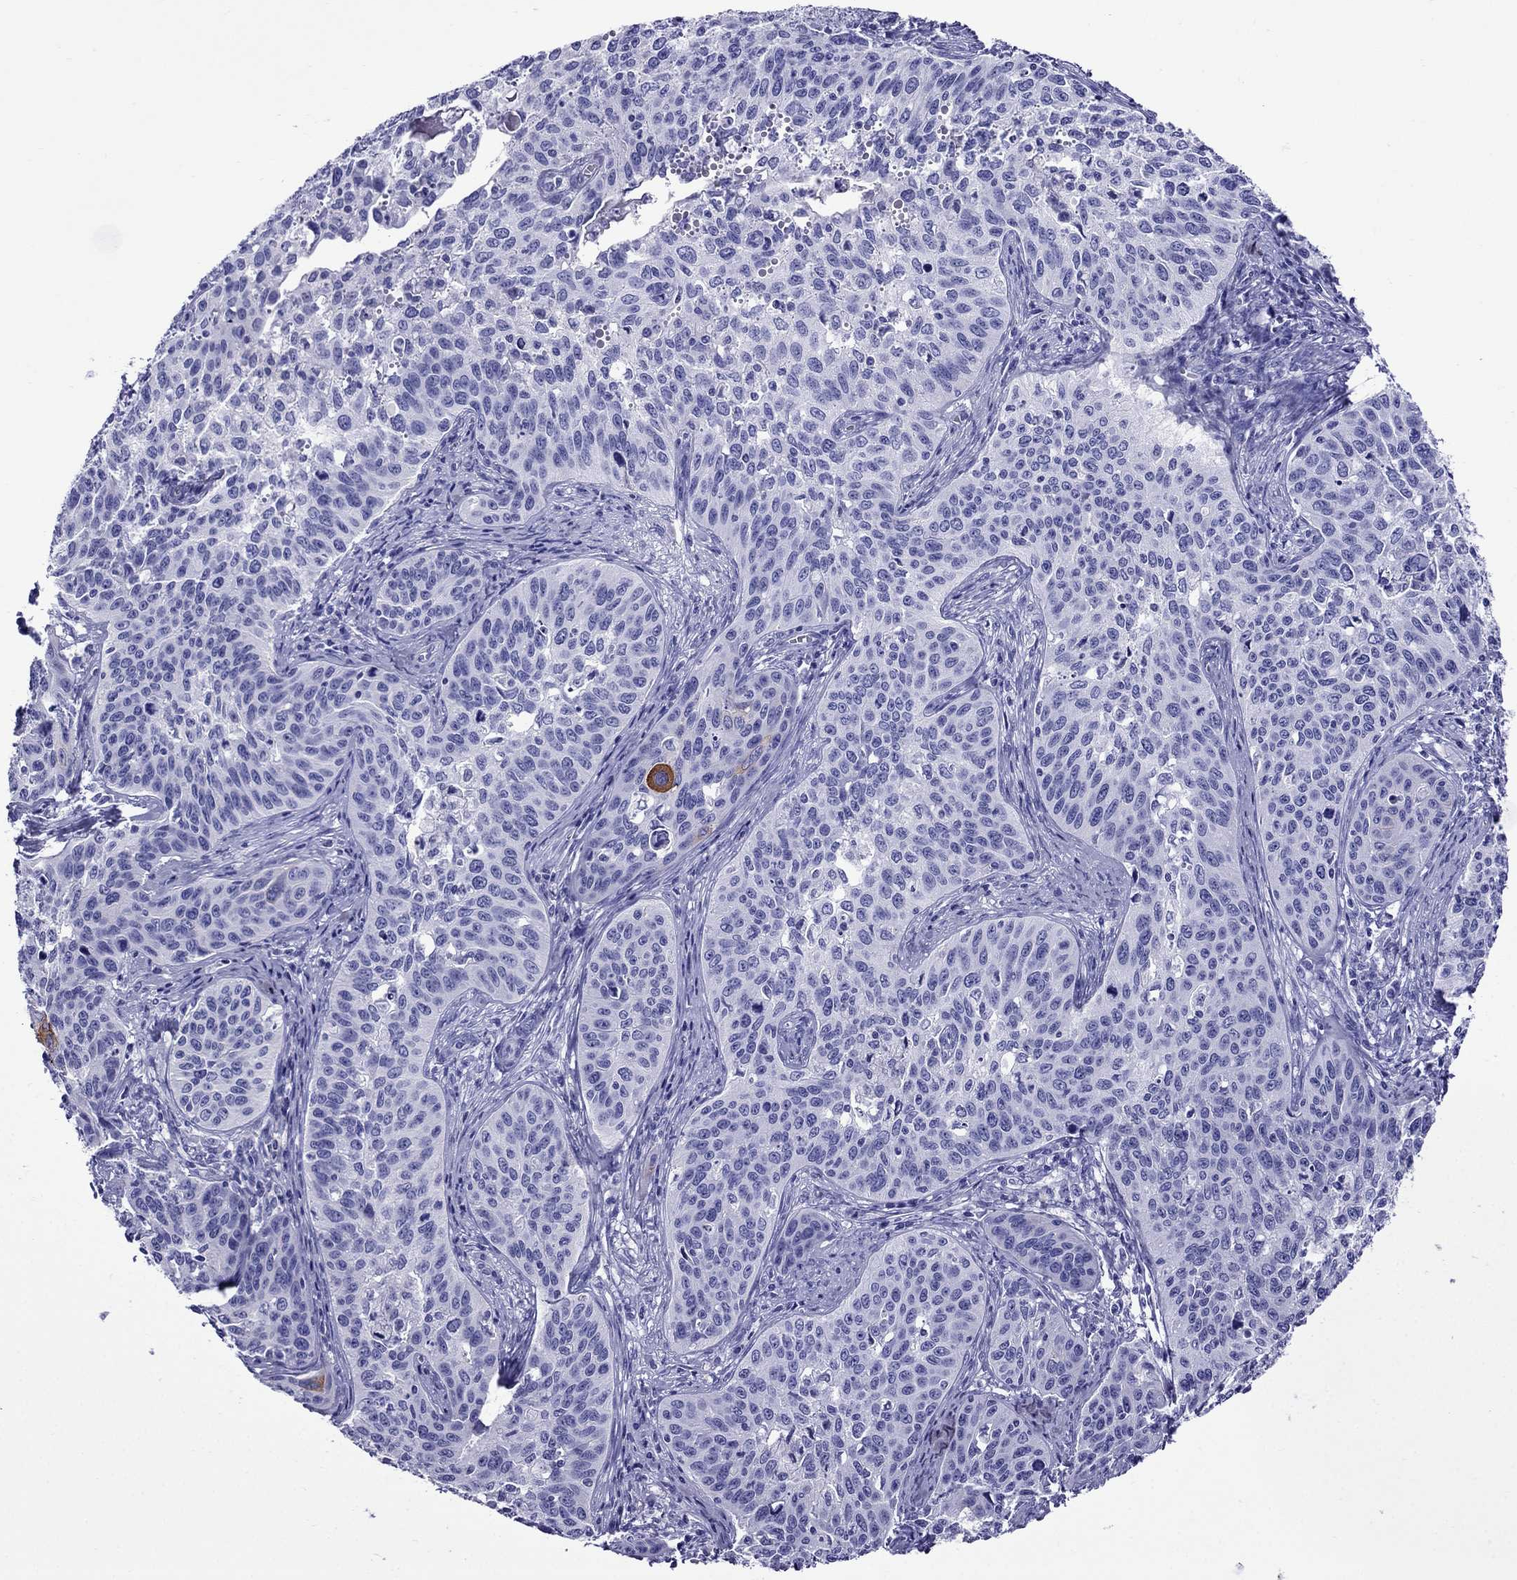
{"staining": {"intensity": "negative", "quantity": "none", "location": "none"}, "tissue": "cervical cancer", "cell_type": "Tumor cells", "image_type": "cancer", "snomed": [{"axis": "morphology", "description": "Squamous cell carcinoma, NOS"}, {"axis": "topography", "description": "Cervix"}], "caption": "The image demonstrates no significant staining in tumor cells of cervical squamous cell carcinoma. (DAB (3,3'-diaminobenzidine) IHC, high magnification).", "gene": "CRYBA1", "patient": {"sex": "female", "age": 31}}